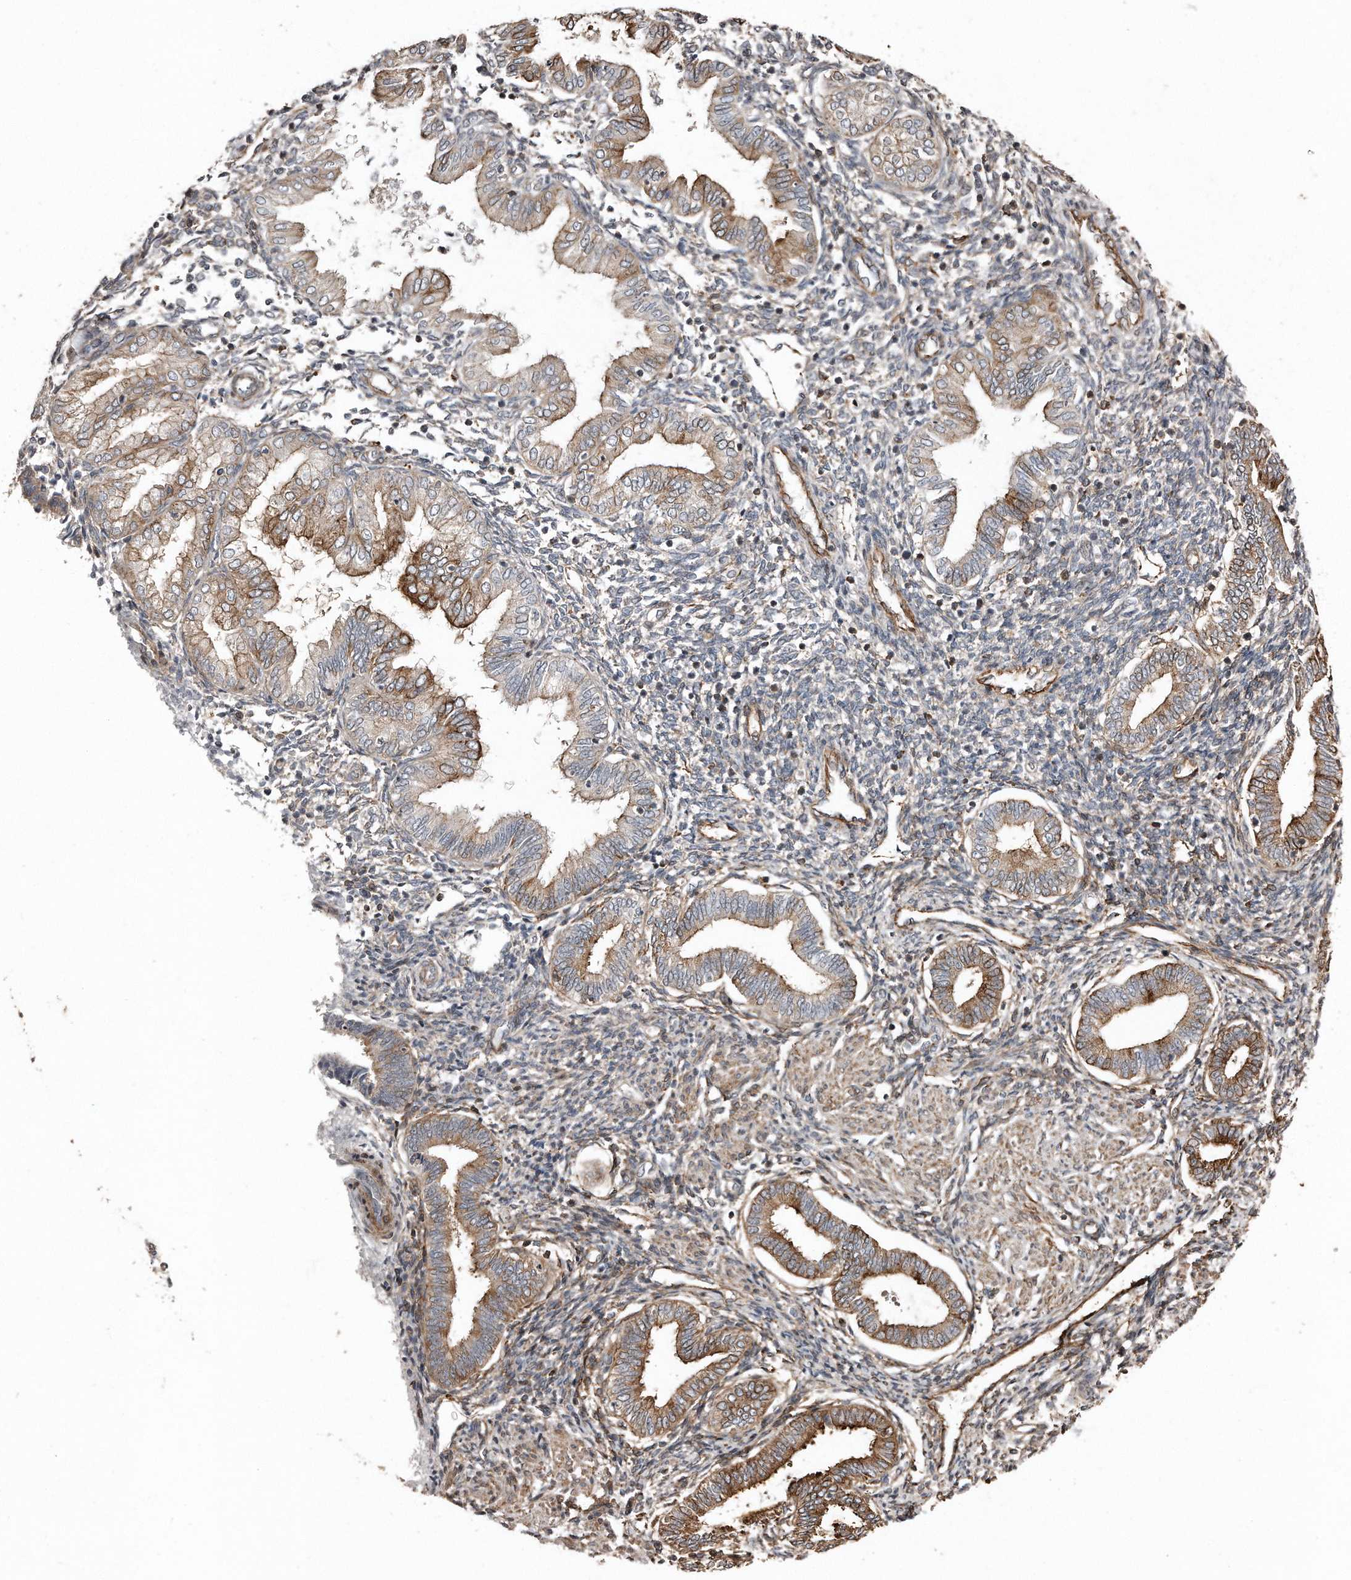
{"staining": {"intensity": "moderate", "quantity": "25%-75%", "location": "cytoplasmic/membranous"}, "tissue": "endometrium", "cell_type": "Cells in endometrial stroma", "image_type": "normal", "snomed": [{"axis": "morphology", "description": "Normal tissue, NOS"}, {"axis": "topography", "description": "Endometrium"}], "caption": "Brown immunohistochemical staining in unremarkable endometrium reveals moderate cytoplasmic/membranous staining in approximately 25%-75% of cells in endometrial stroma.", "gene": "SNAP47", "patient": {"sex": "female", "age": 53}}